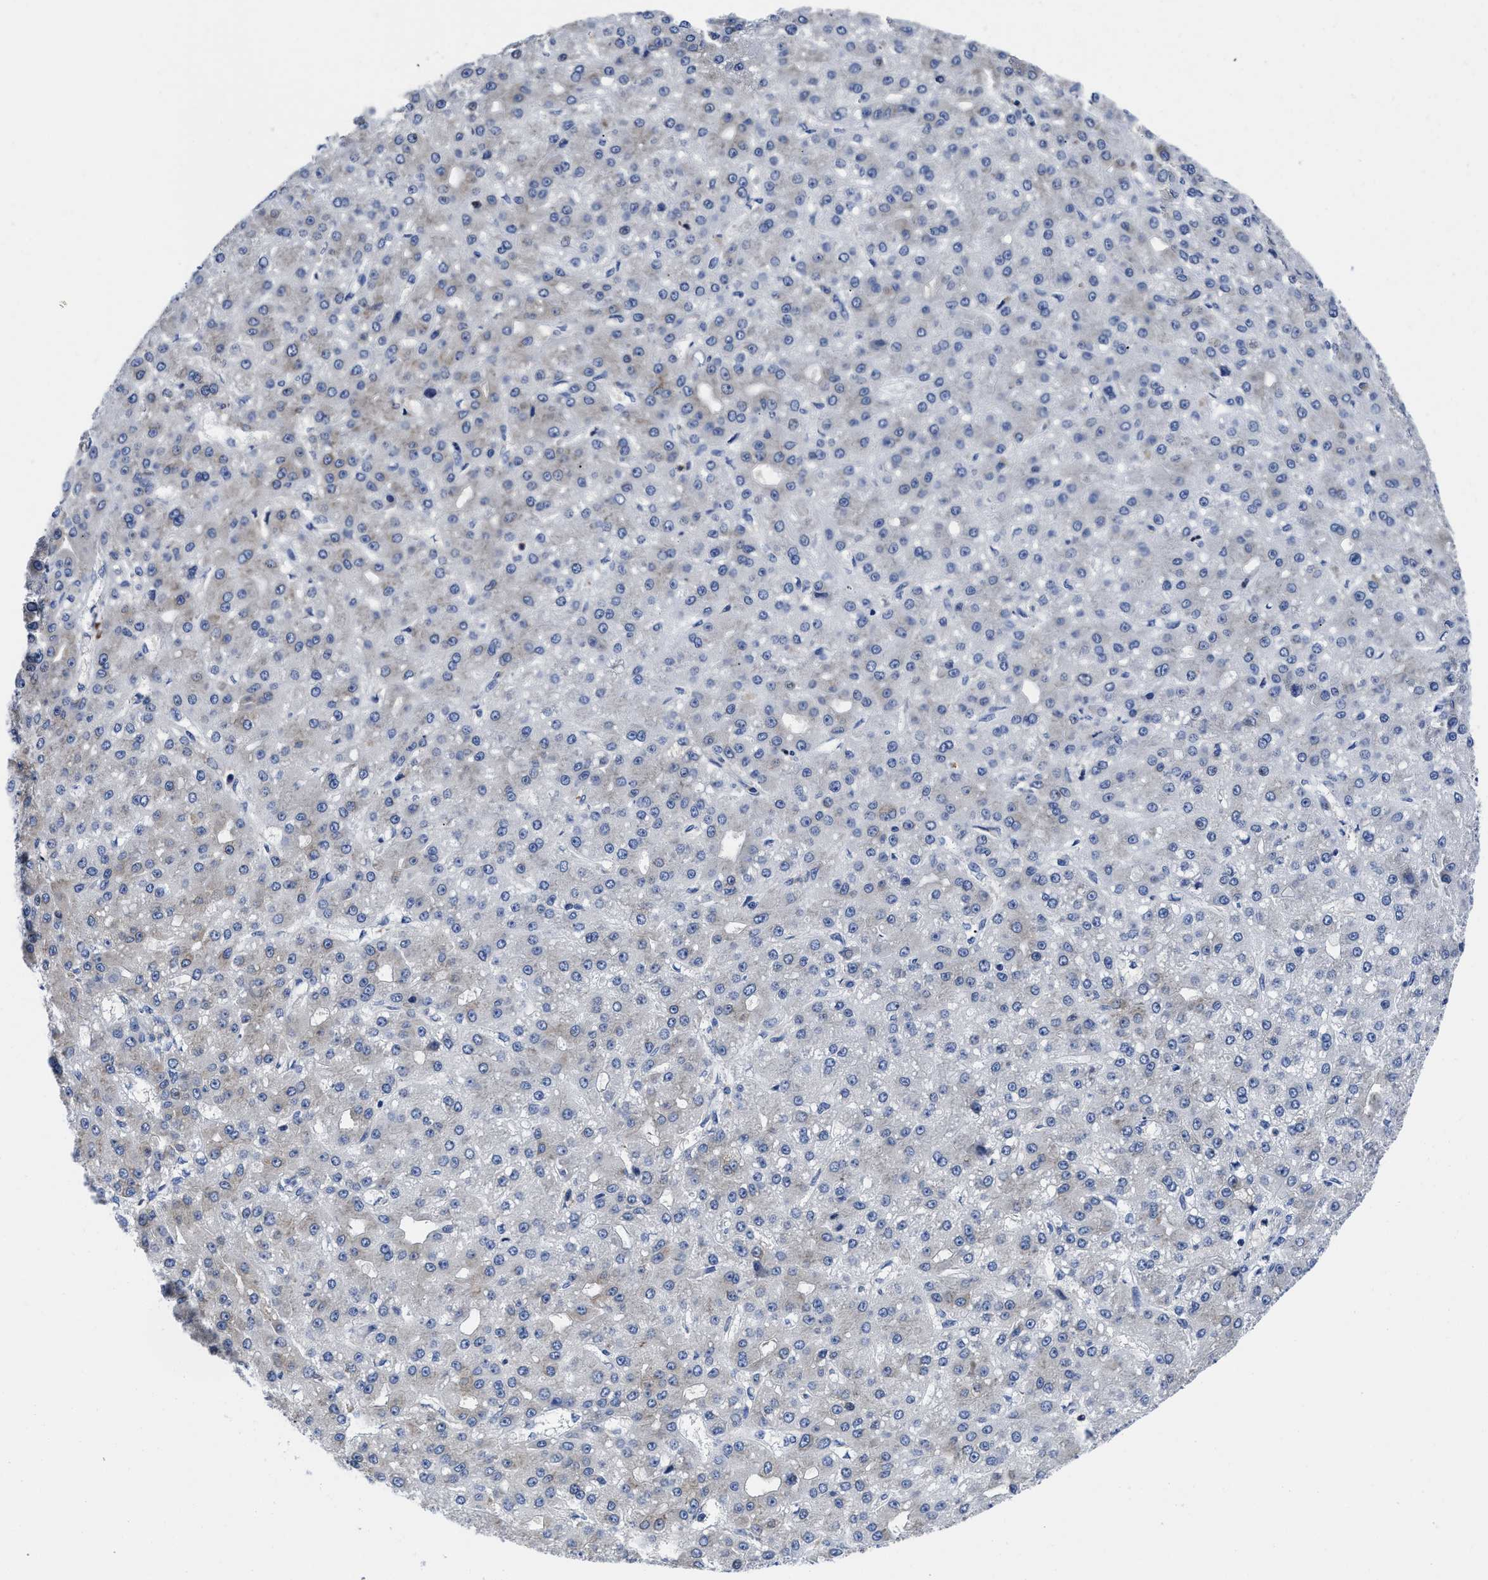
{"staining": {"intensity": "negative", "quantity": "none", "location": "none"}, "tissue": "liver cancer", "cell_type": "Tumor cells", "image_type": "cancer", "snomed": [{"axis": "morphology", "description": "Carcinoma, Hepatocellular, NOS"}, {"axis": "topography", "description": "Liver"}], "caption": "An image of human liver cancer (hepatocellular carcinoma) is negative for staining in tumor cells.", "gene": "YARS1", "patient": {"sex": "male", "age": 67}}